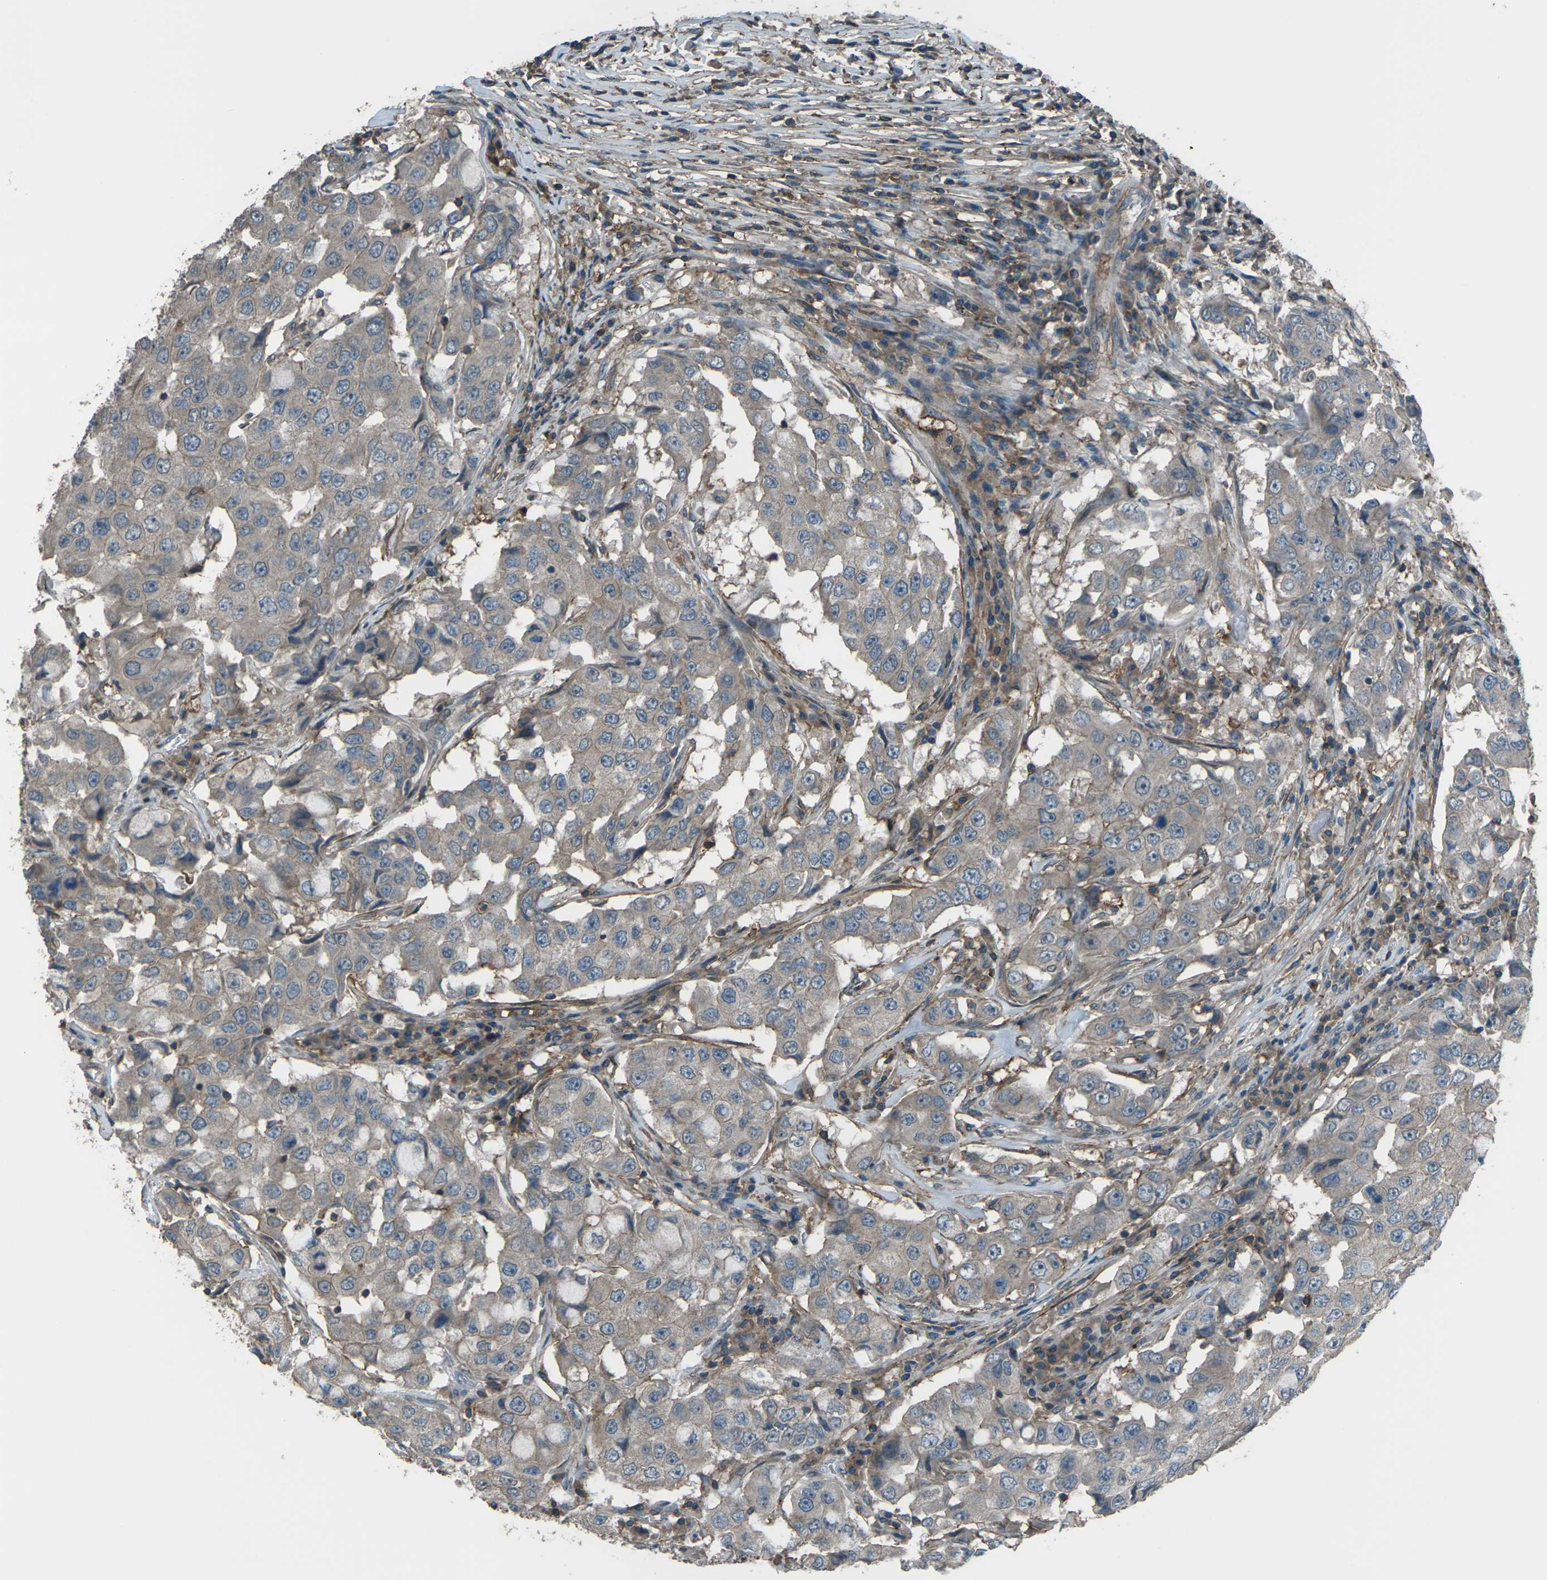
{"staining": {"intensity": "weak", "quantity": ">75%", "location": "cytoplasmic/membranous"}, "tissue": "breast cancer", "cell_type": "Tumor cells", "image_type": "cancer", "snomed": [{"axis": "morphology", "description": "Duct carcinoma"}, {"axis": "topography", "description": "Breast"}], "caption": "A high-resolution histopathology image shows IHC staining of infiltrating ductal carcinoma (breast), which displays weak cytoplasmic/membranous staining in approximately >75% of tumor cells.", "gene": "CMTM4", "patient": {"sex": "female", "age": 27}}